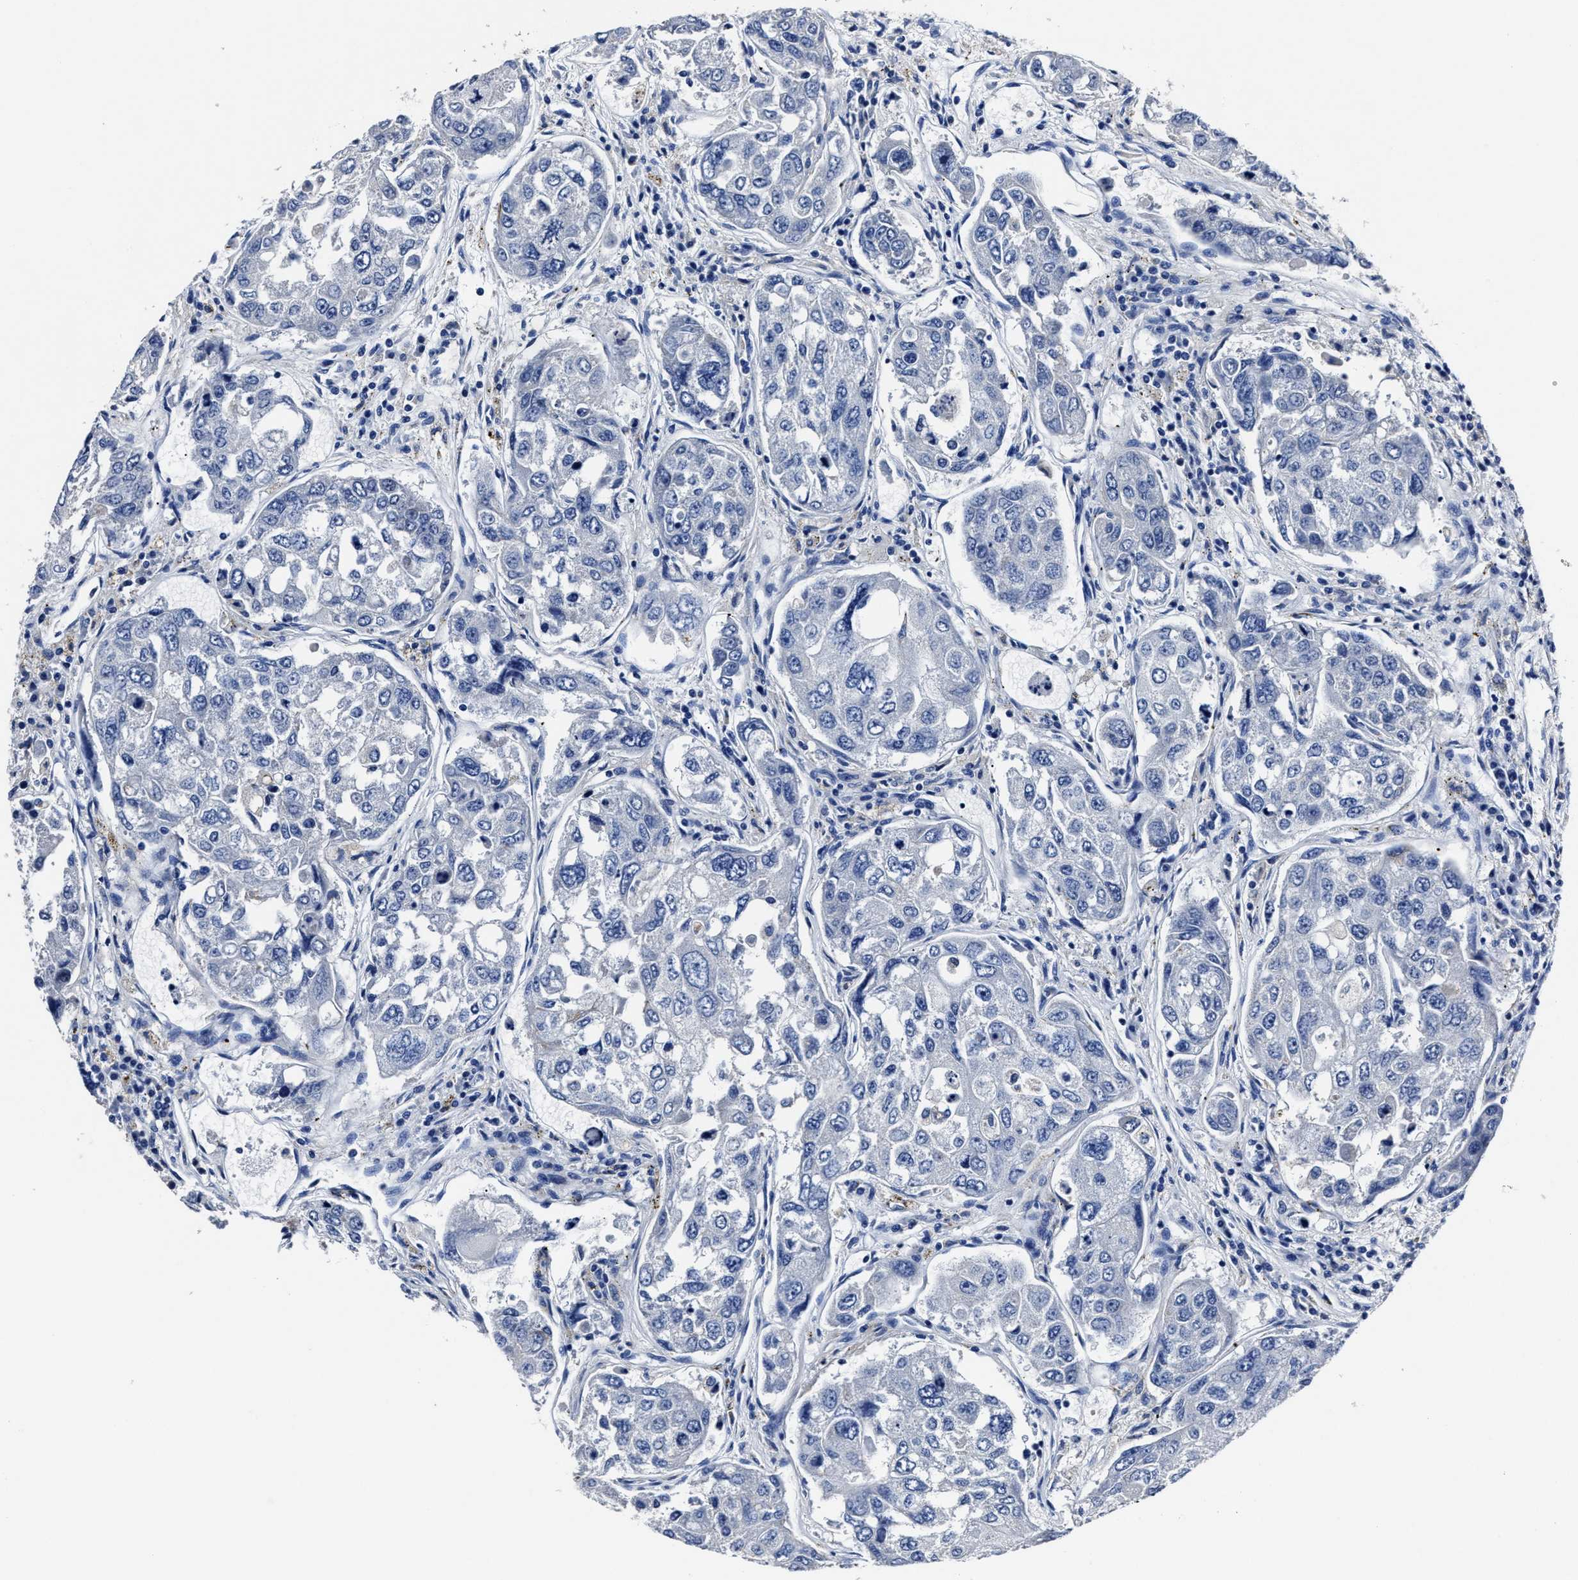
{"staining": {"intensity": "negative", "quantity": "none", "location": "none"}, "tissue": "urothelial cancer", "cell_type": "Tumor cells", "image_type": "cancer", "snomed": [{"axis": "morphology", "description": "Urothelial carcinoma, High grade"}, {"axis": "topography", "description": "Lymph node"}, {"axis": "topography", "description": "Urinary bladder"}], "caption": "High magnification brightfield microscopy of urothelial carcinoma (high-grade) stained with DAB (brown) and counterstained with hematoxylin (blue): tumor cells show no significant expression.", "gene": "LAMTOR4", "patient": {"sex": "male", "age": 51}}